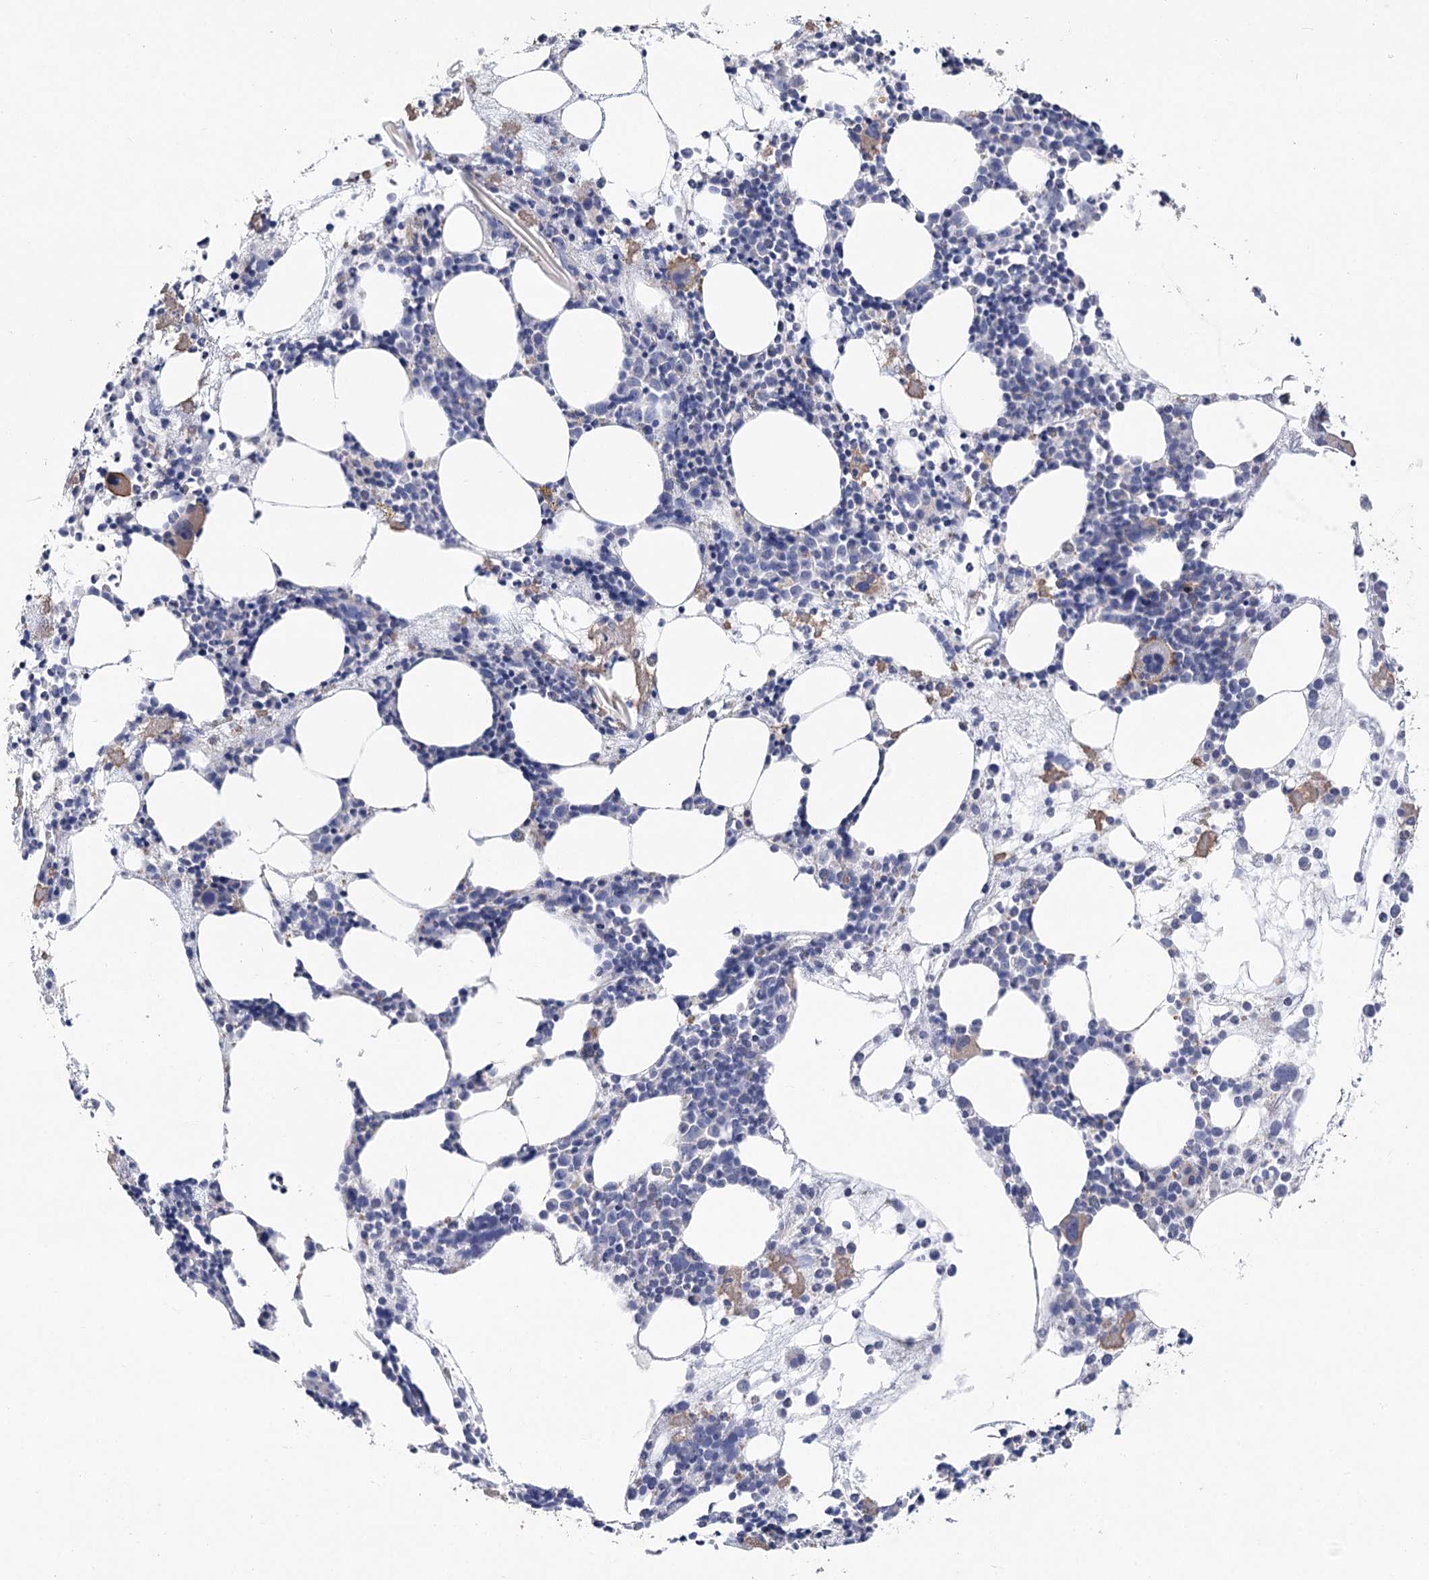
{"staining": {"intensity": "weak", "quantity": "<25%", "location": "cytoplasmic/membranous"}, "tissue": "bone marrow", "cell_type": "Hematopoietic cells", "image_type": "normal", "snomed": [{"axis": "morphology", "description": "Normal tissue, NOS"}, {"axis": "topography", "description": "Bone marrow"}], "caption": "Hematopoietic cells show no significant positivity in benign bone marrow.", "gene": "TMEM187", "patient": {"sex": "female", "age": 89}}